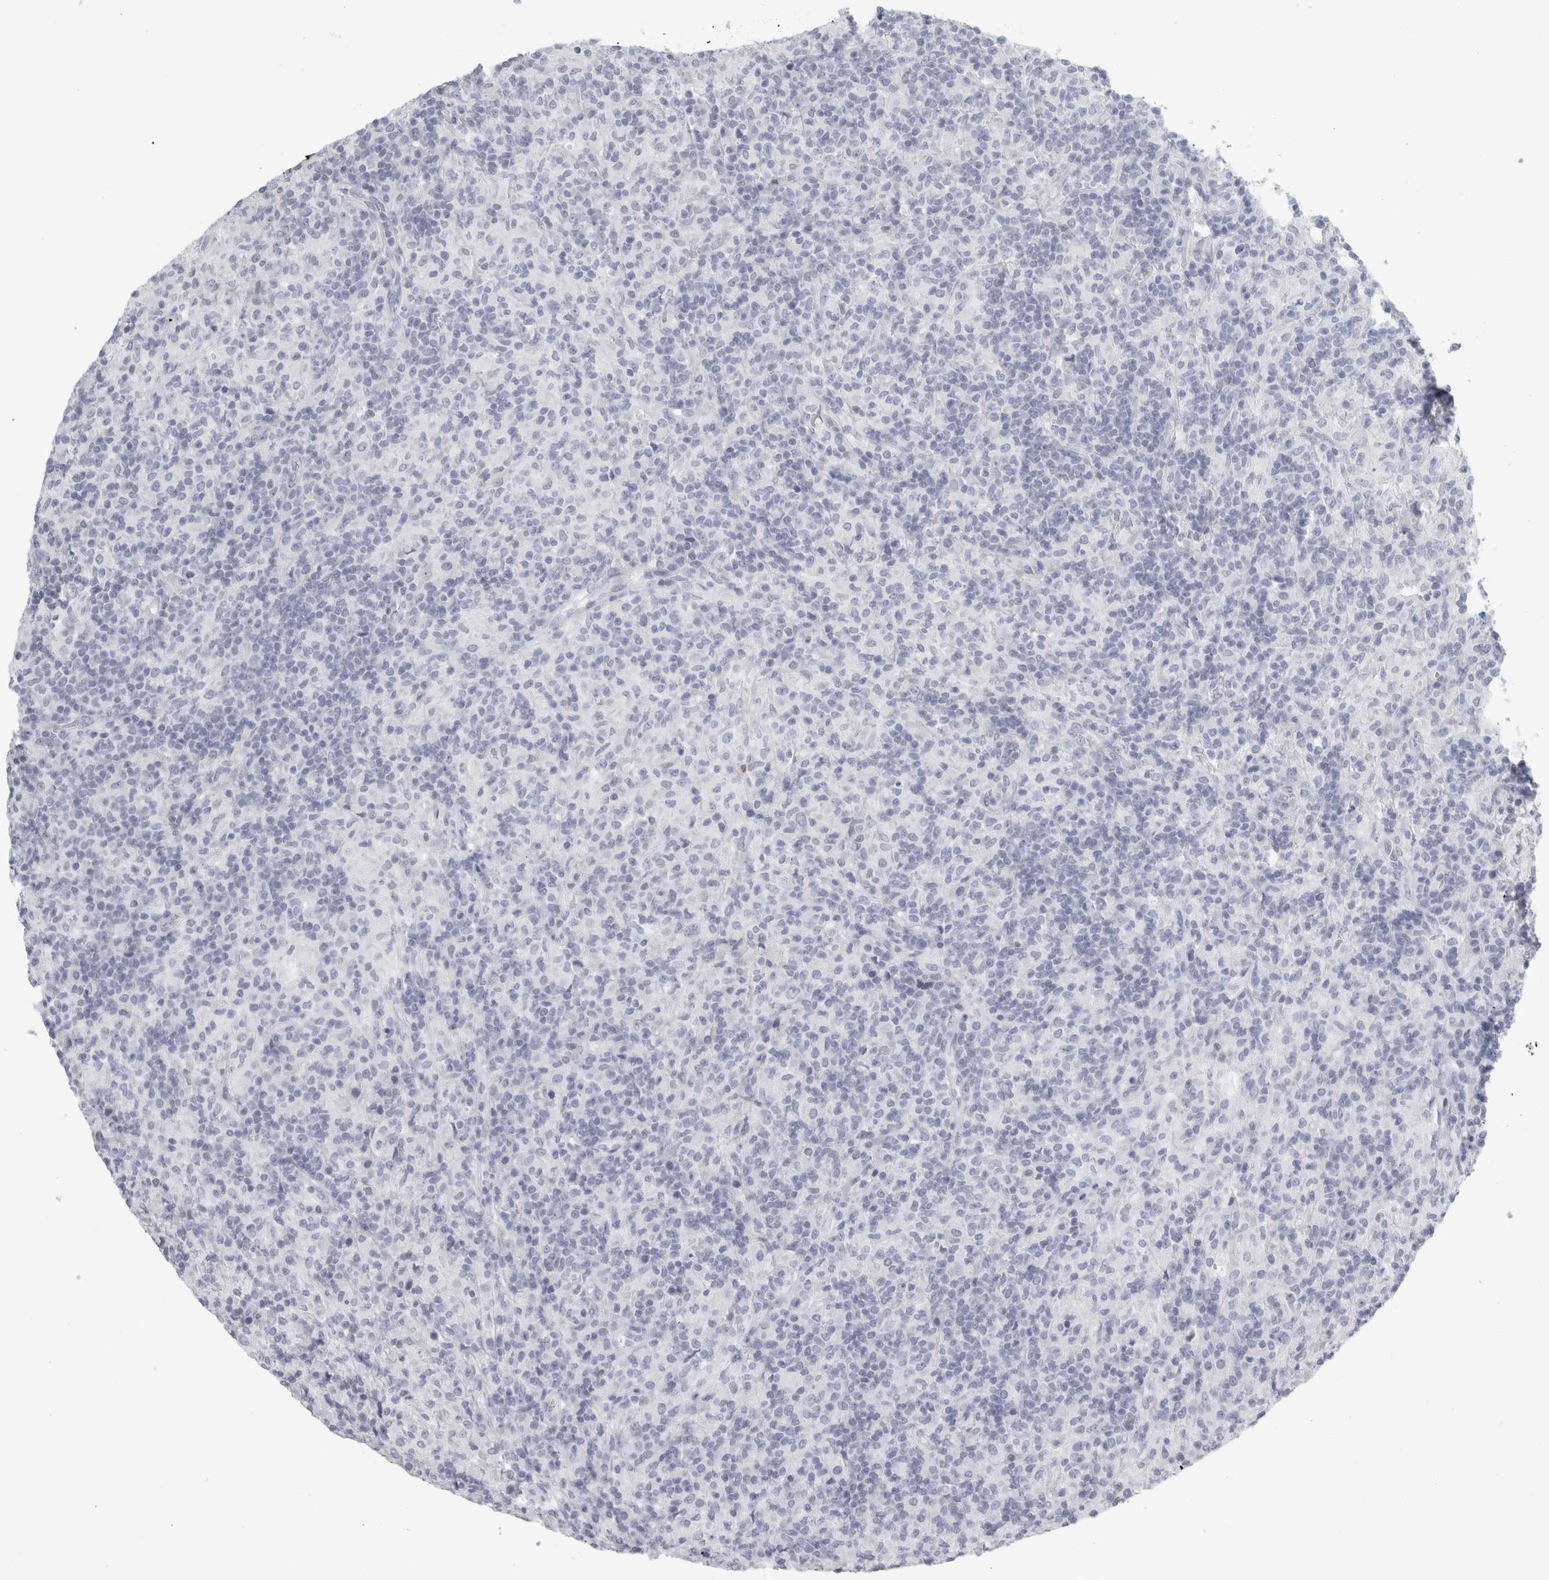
{"staining": {"intensity": "negative", "quantity": "none", "location": "none"}, "tissue": "lymphoma", "cell_type": "Tumor cells", "image_type": "cancer", "snomed": [{"axis": "morphology", "description": "Hodgkin's disease, NOS"}, {"axis": "topography", "description": "Lymph node"}], "caption": "High magnification brightfield microscopy of lymphoma stained with DAB (3,3'-diaminobenzidine) (brown) and counterstained with hematoxylin (blue): tumor cells show no significant expression.", "gene": "CPE", "patient": {"sex": "male", "age": 70}}